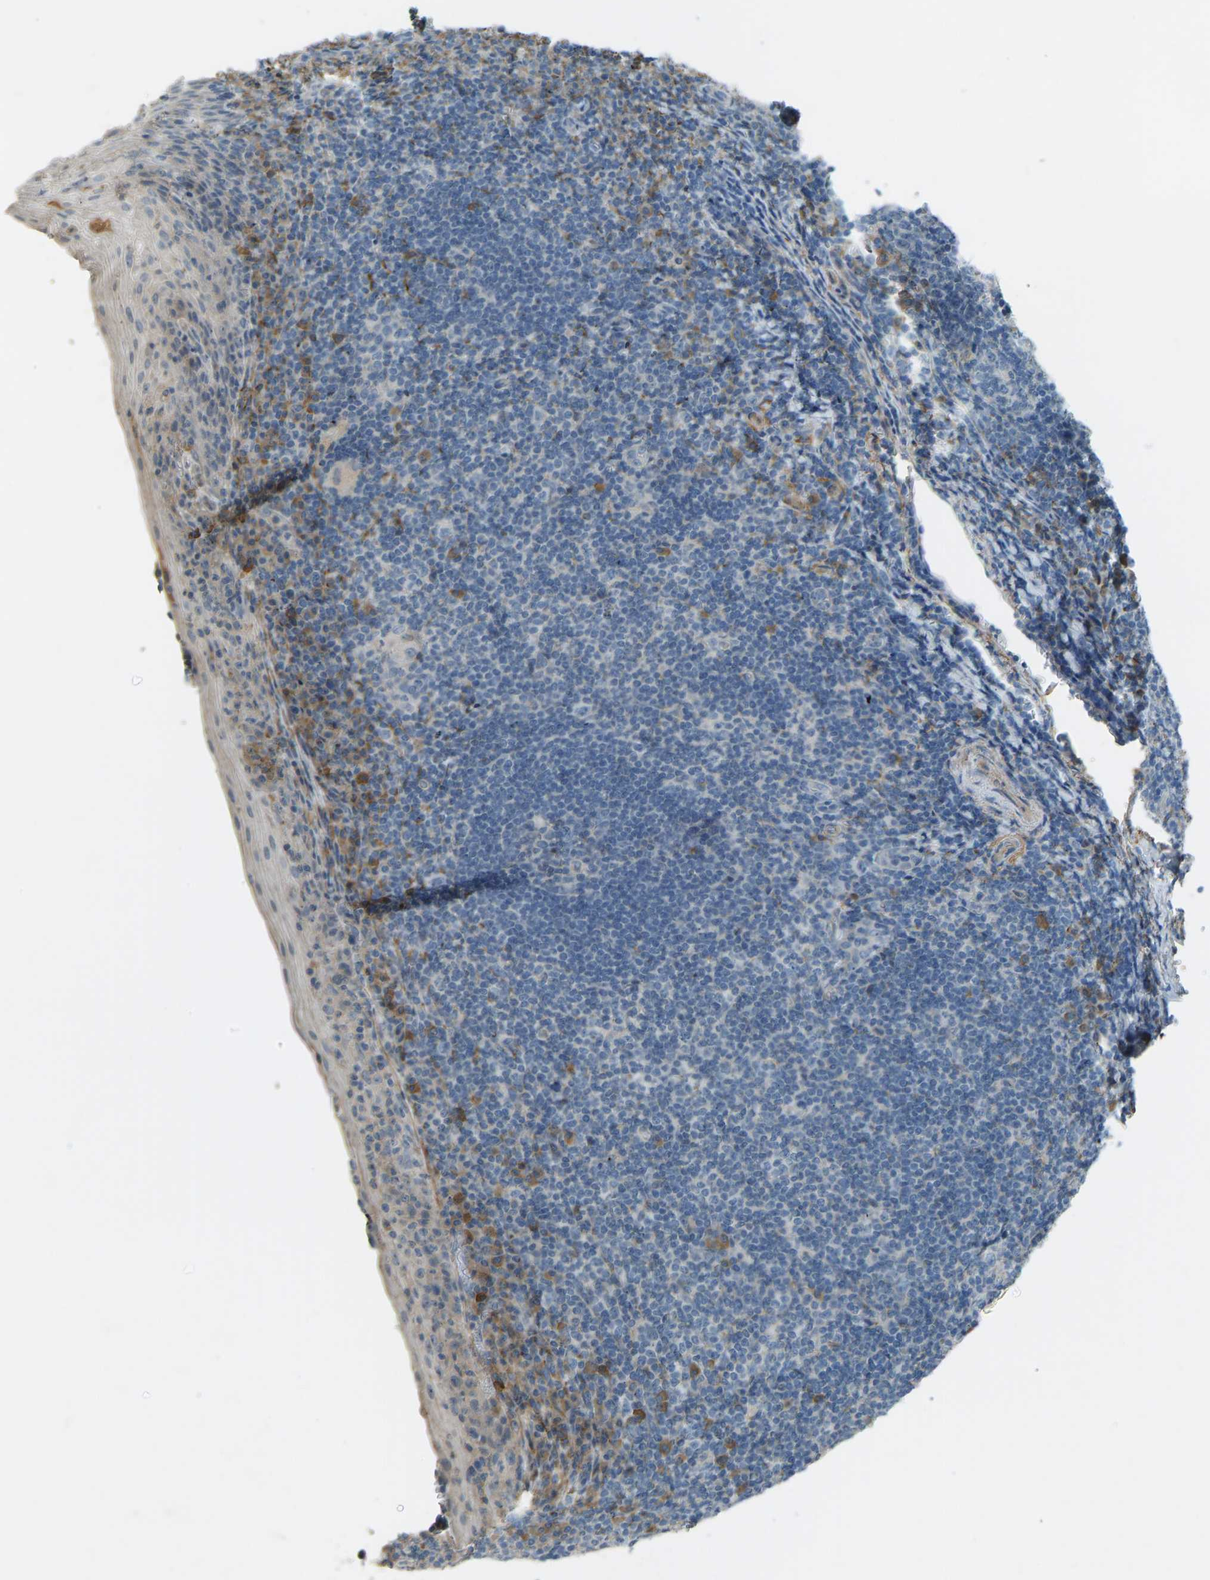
{"staining": {"intensity": "moderate", "quantity": "<25%", "location": "cytoplasmic/membranous"}, "tissue": "tonsil", "cell_type": "Germinal center cells", "image_type": "normal", "snomed": [{"axis": "morphology", "description": "Normal tissue, NOS"}, {"axis": "topography", "description": "Tonsil"}], "caption": "Immunohistochemical staining of benign human tonsil demonstrates low levels of moderate cytoplasmic/membranous staining in approximately <25% of germinal center cells.", "gene": "FBLN2", "patient": {"sex": "male", "age": 37}}